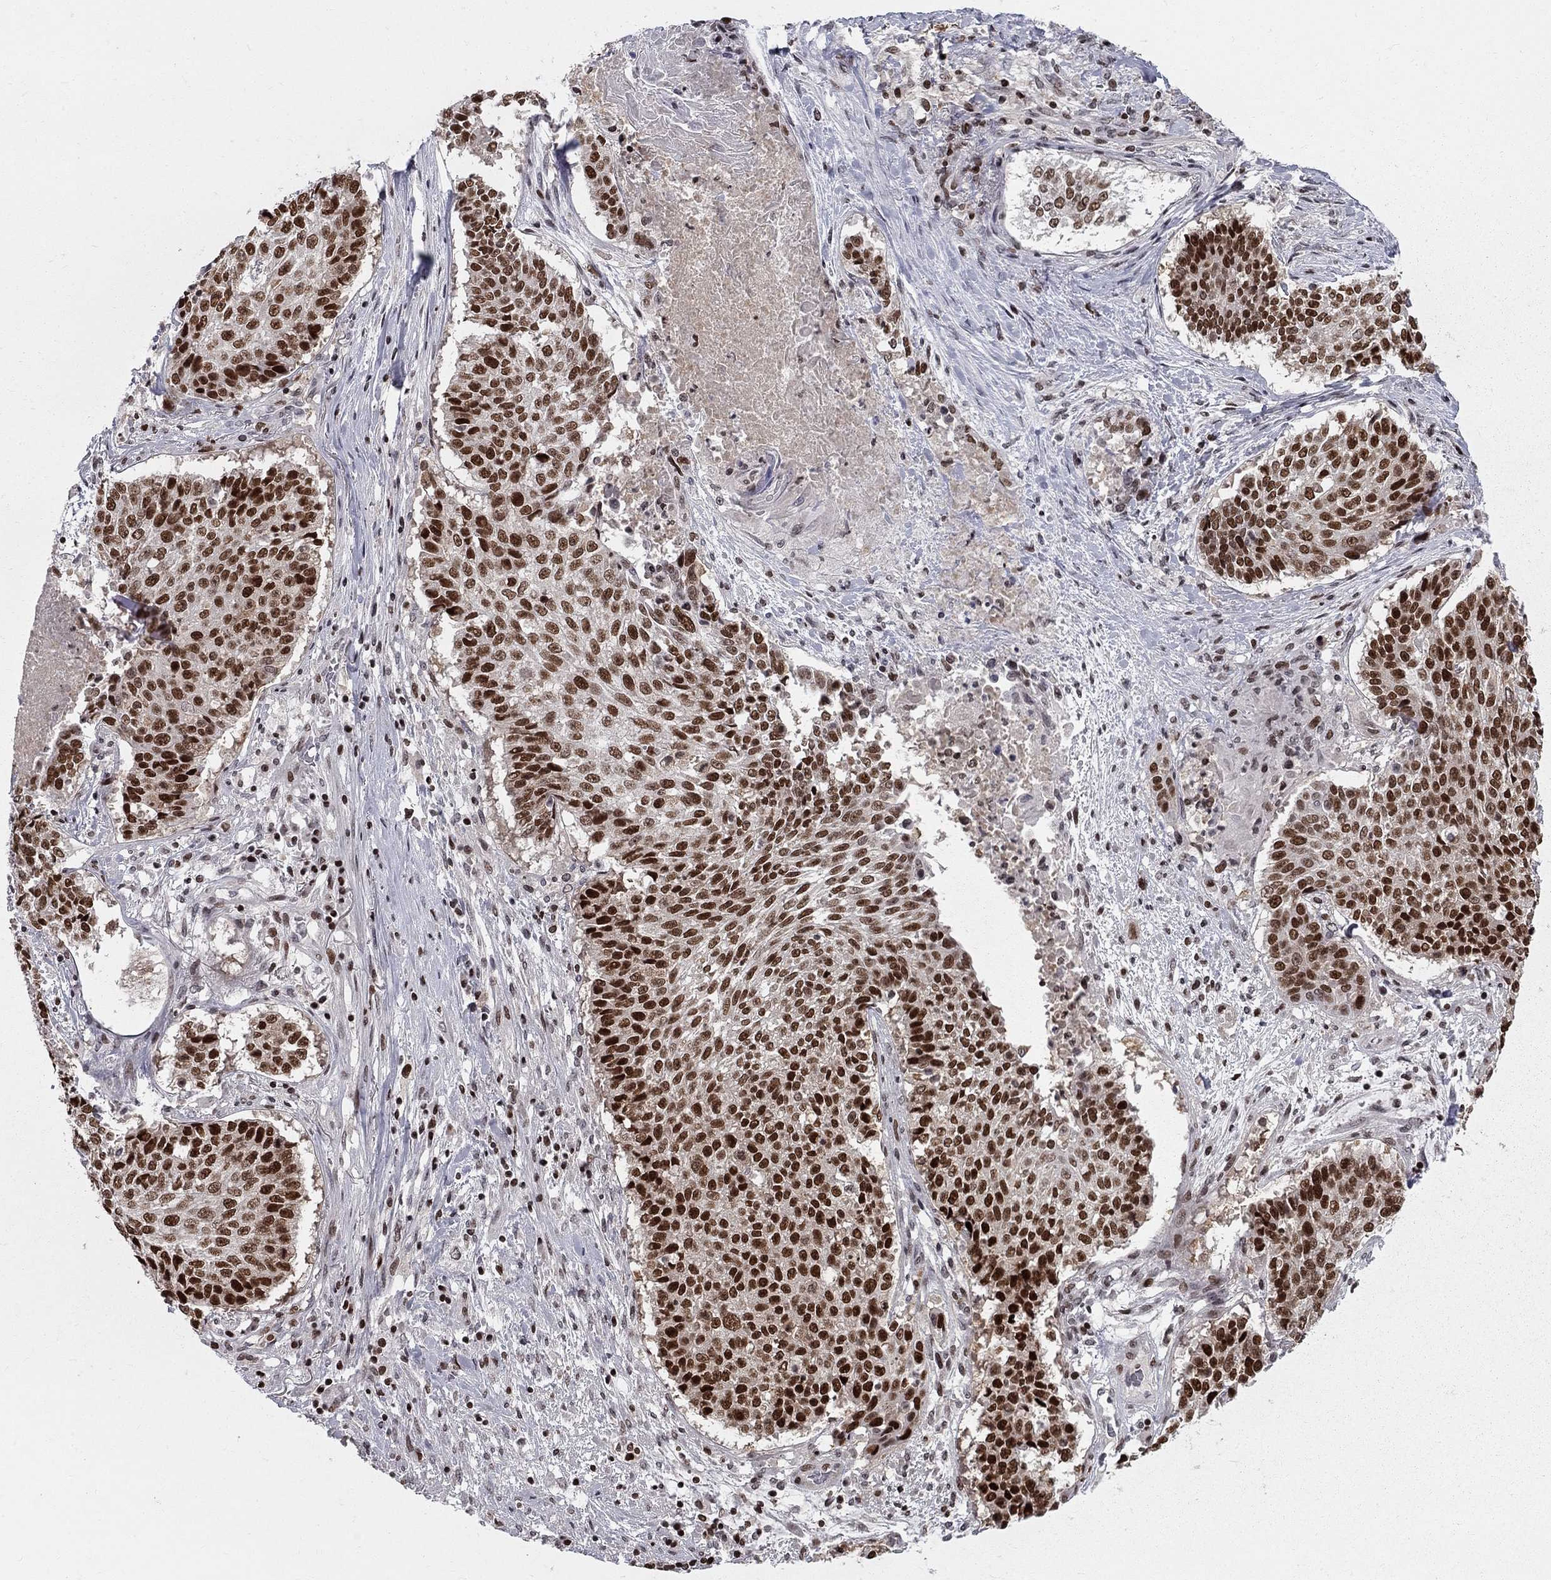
{"staining": {"intensity": "strong", "quantity": ">75%", "location": "nuclear"}, "tissue": "lung cancer", "cell_type": "Tumor cells", "image_type": "cancer", "snomed": [{"axis": "morphology", "description": "Squamous cell carcinoma, NOS"}, {"axis": "topography", "description": "Lung"}], "caption": "IHC micrograph of human lung squamous cell carcinoma stained for a protein (brown), which displays high levels of strong nuclear expression in approximately >75% of tumor cells.", "gene": "RNASEH2C", "patient": {"sex": "male", "age": 64}}